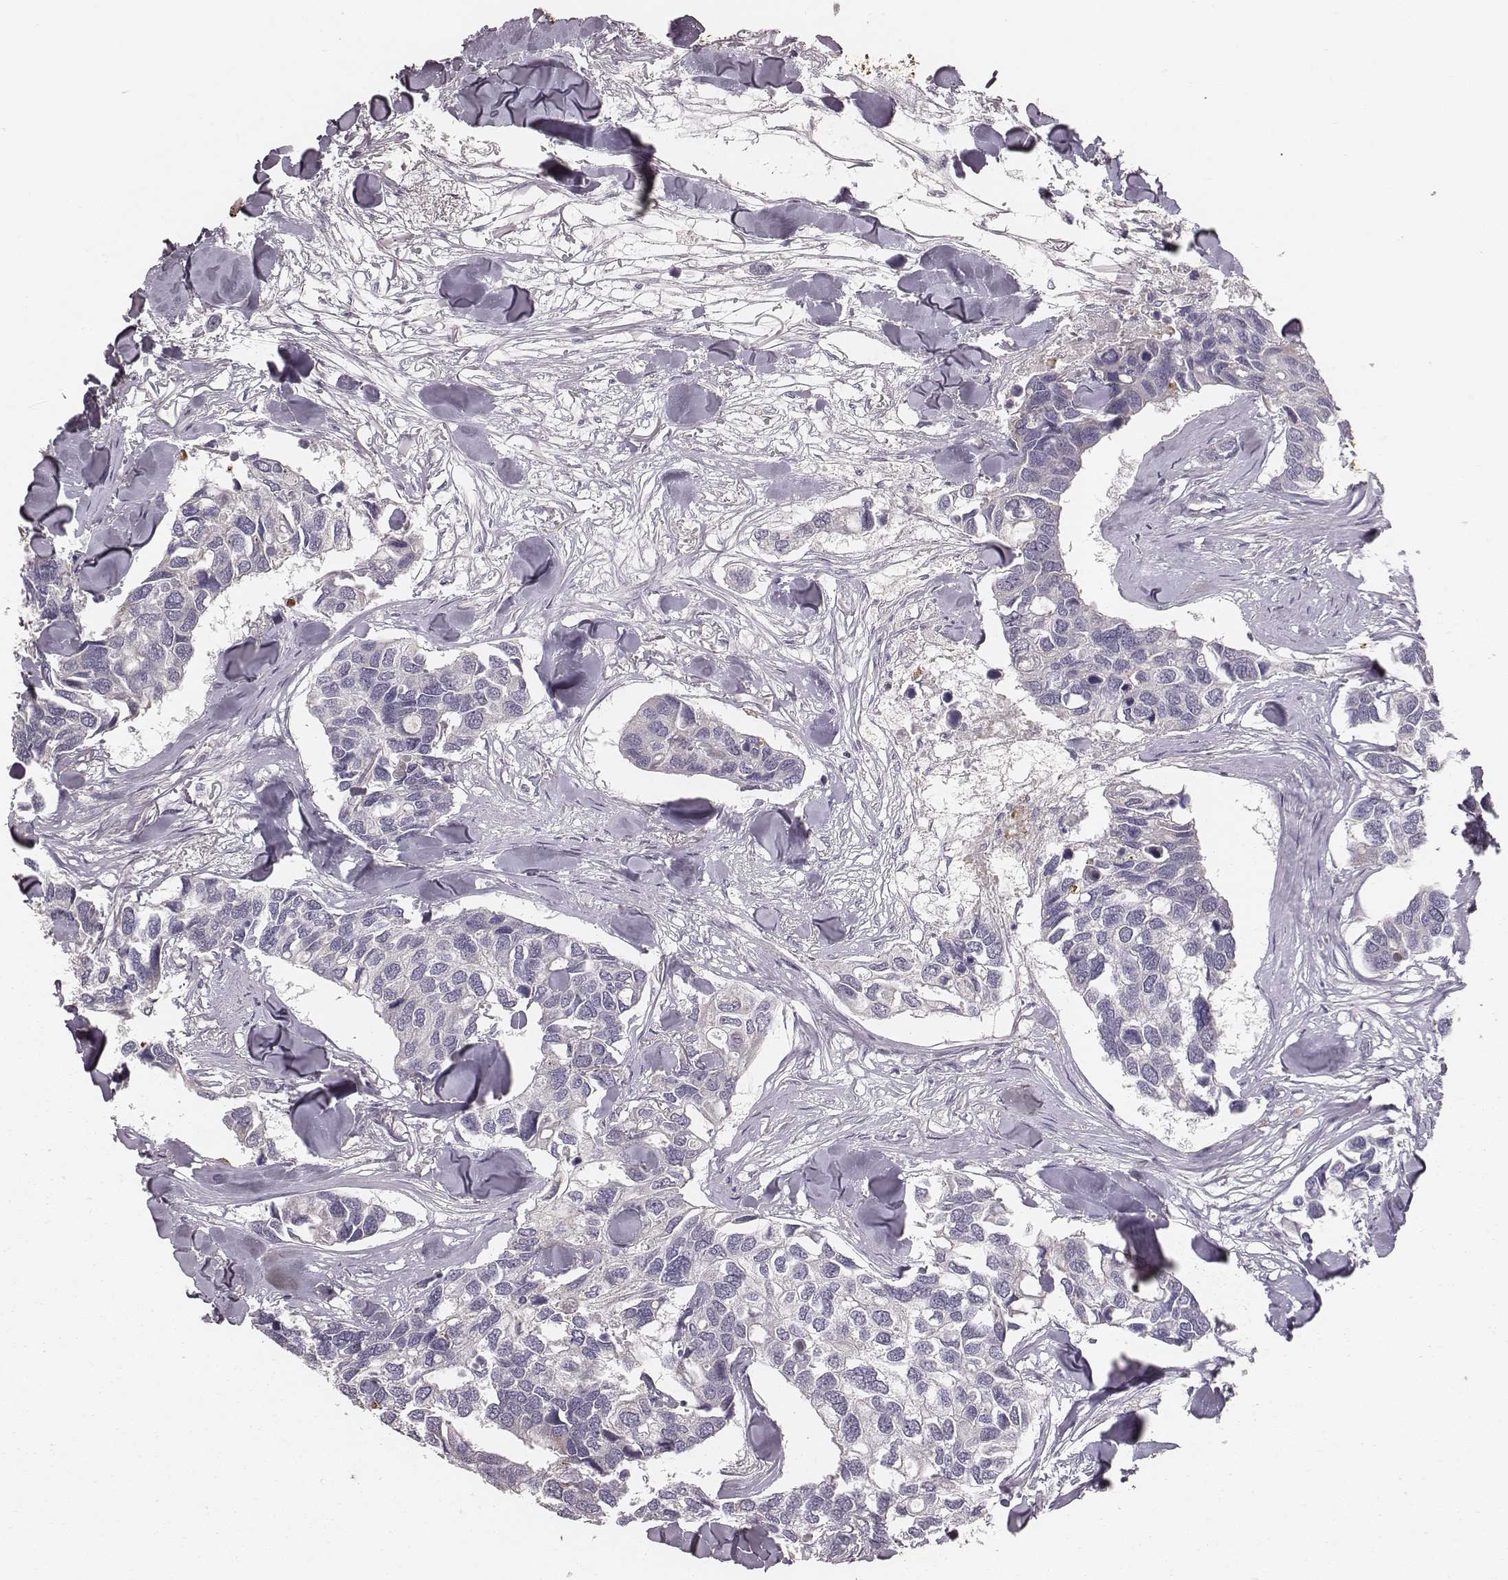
{"staining": {"intensity": "negative", "quantity": "none", "location": "none"}, "tissue": "breast cancer", "cell_type": "Tumor cells", "image_type": "cancer", "snomed": [{"axis": "morphology", "description": "Duct carcinoma"}, {"axis": "topography", "description": "Breast"}], "caption": "This histopathology image is of intraductal carcinoma (breast) stained with IHC to label a protein in brown with the nuclei are counter-stained blue. There is no staining in tumor cells.", "gene": "TUFM", "patient": {"sex": "female", "age": 83}}